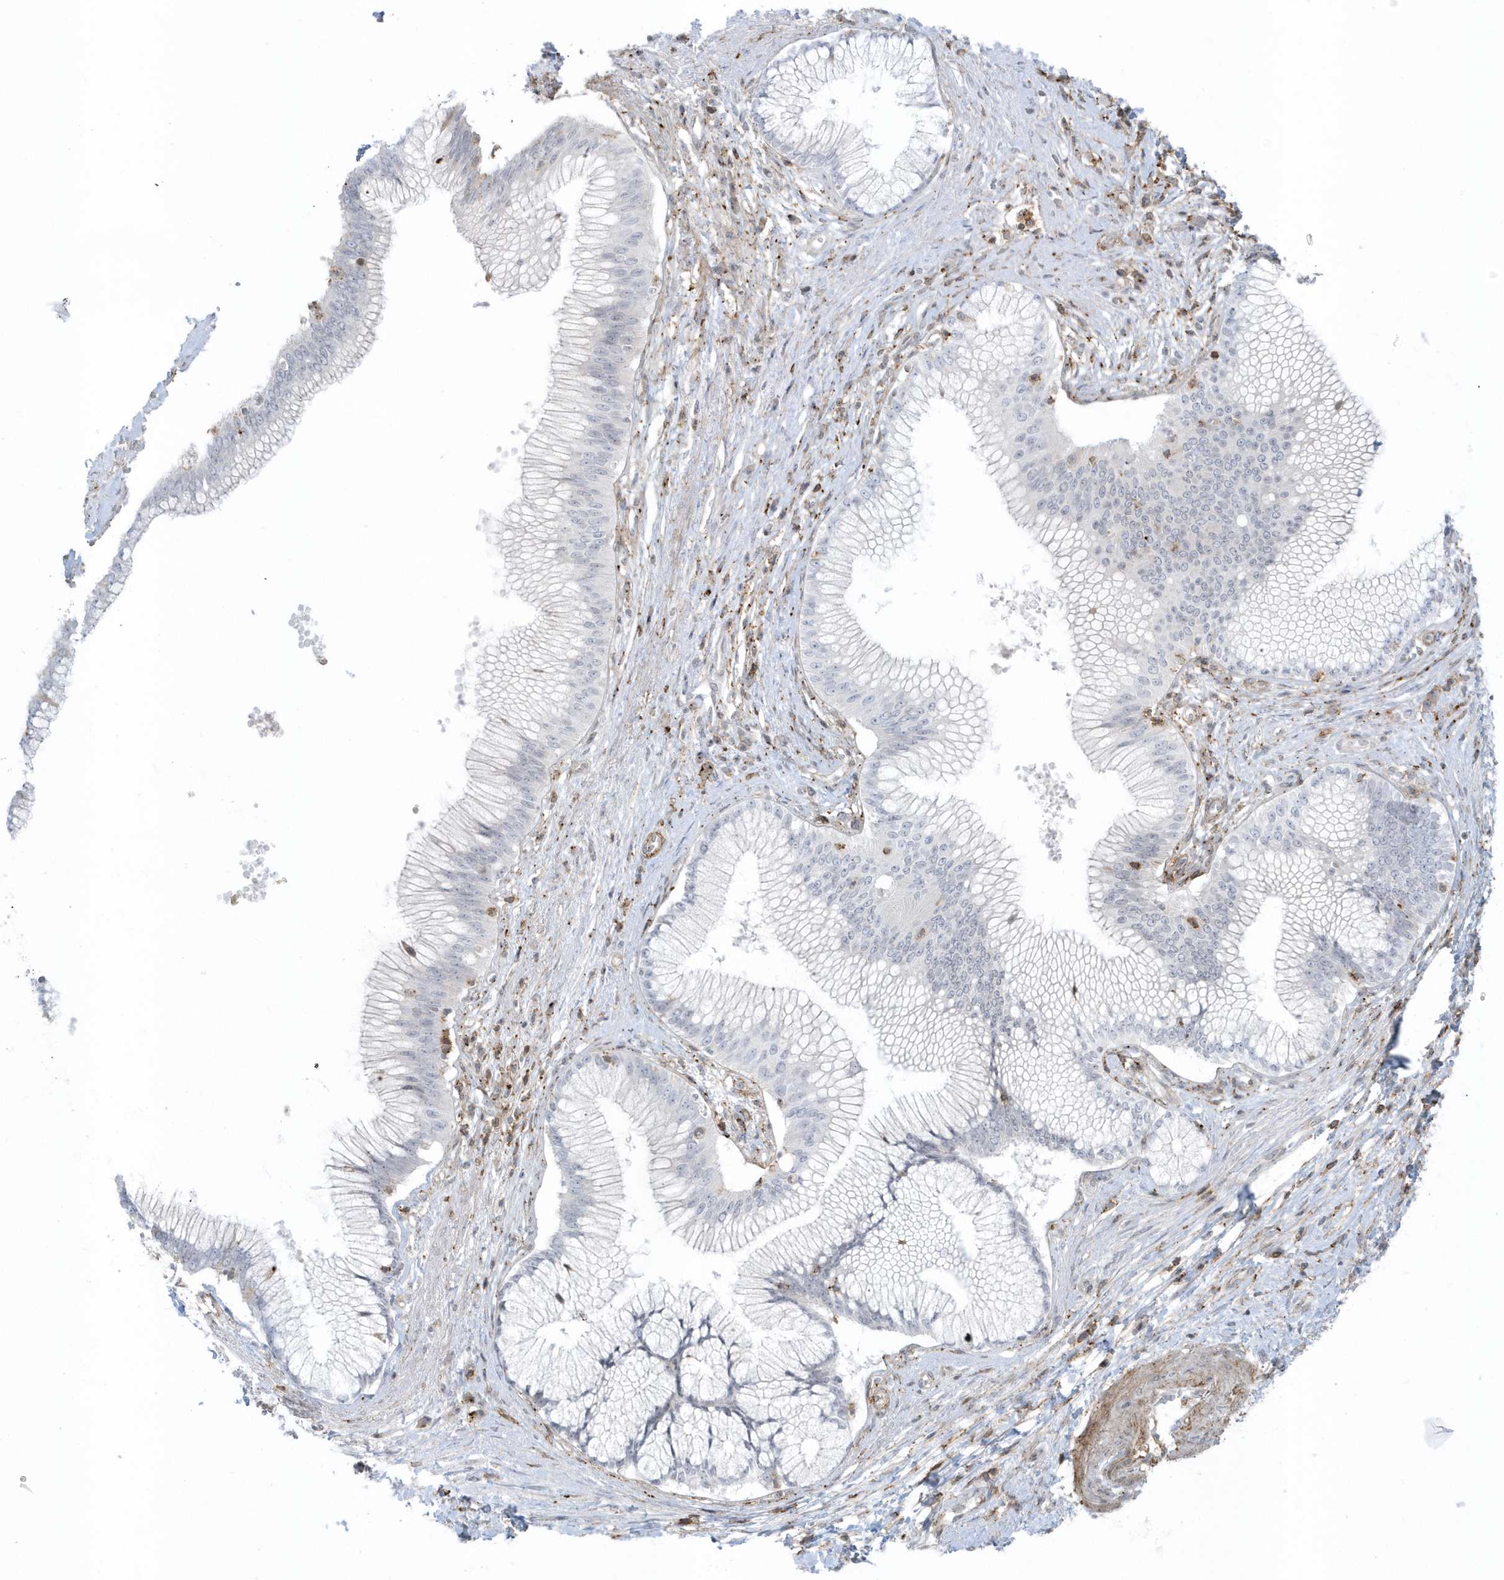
{"staining": {"intensity": "negative", "quantity": "none", "location": "none"}, "tissue": "pancreatic cancer", "cell_type": "Tumor cells", "image_type": "cancer", "snomed": [{"axis": "morphology", "description": "Adenocarcinoma, NOS"}, {"axis": "topography", "description": "Pancreas"}], "caption": "Immunohistochemistry photomicrograph of pancreatic cancer stained for a protein (brown), which demonstrates no staining in tumor cells.", "gene": "CACNB2", "patient": {"sex": "male", "age": 68}}